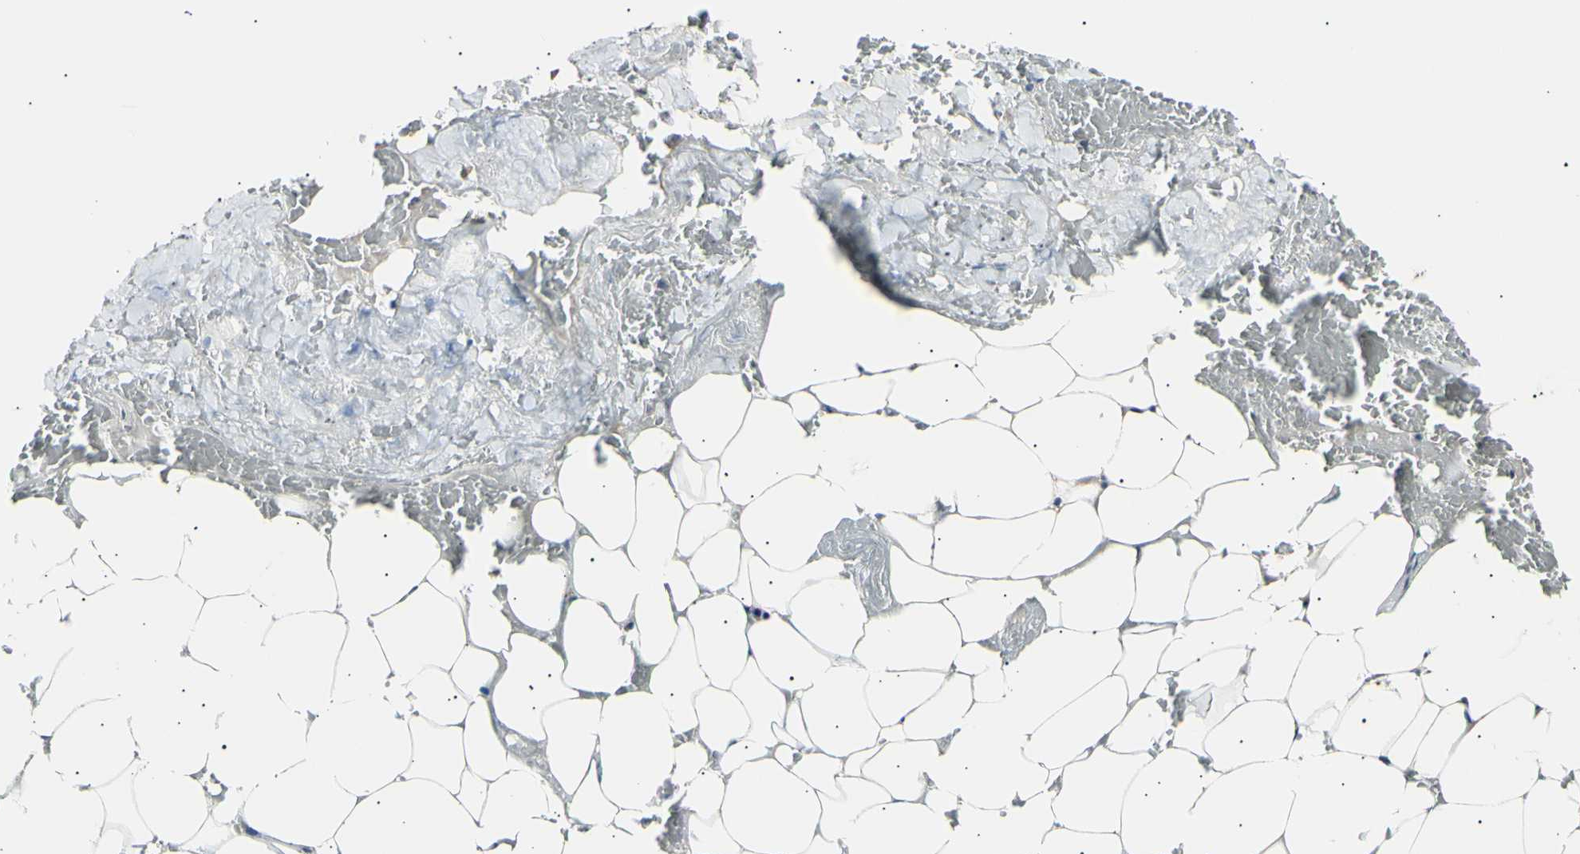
{"staining": {"intensity": "weak", "quantity": "25%-75%", "location": "cytoplasmic/membranous"}, "tissue": "adipose tissue", "cell_type": "Adipocytes", "image_type": "normal", "snomed": [{"axis": "morphology", "description": "Normal tissue, NOS"}, {"axis": "topography", "description": "Peripheral nerve tissue"}], "caption": "DAB immunohistochemical staining of benign human adipose tissue shows weak cytoplasmic/membranous protein staining in approximately 25%-75% of adipocytes. The staining was performed using DAB to visualize the protein expression in brown, while the nuclei were stained in blue with hematoxylin (Magnification: 20x).", "gene": "ITGA6", "patient": {"sex": "male", "age": 70}}